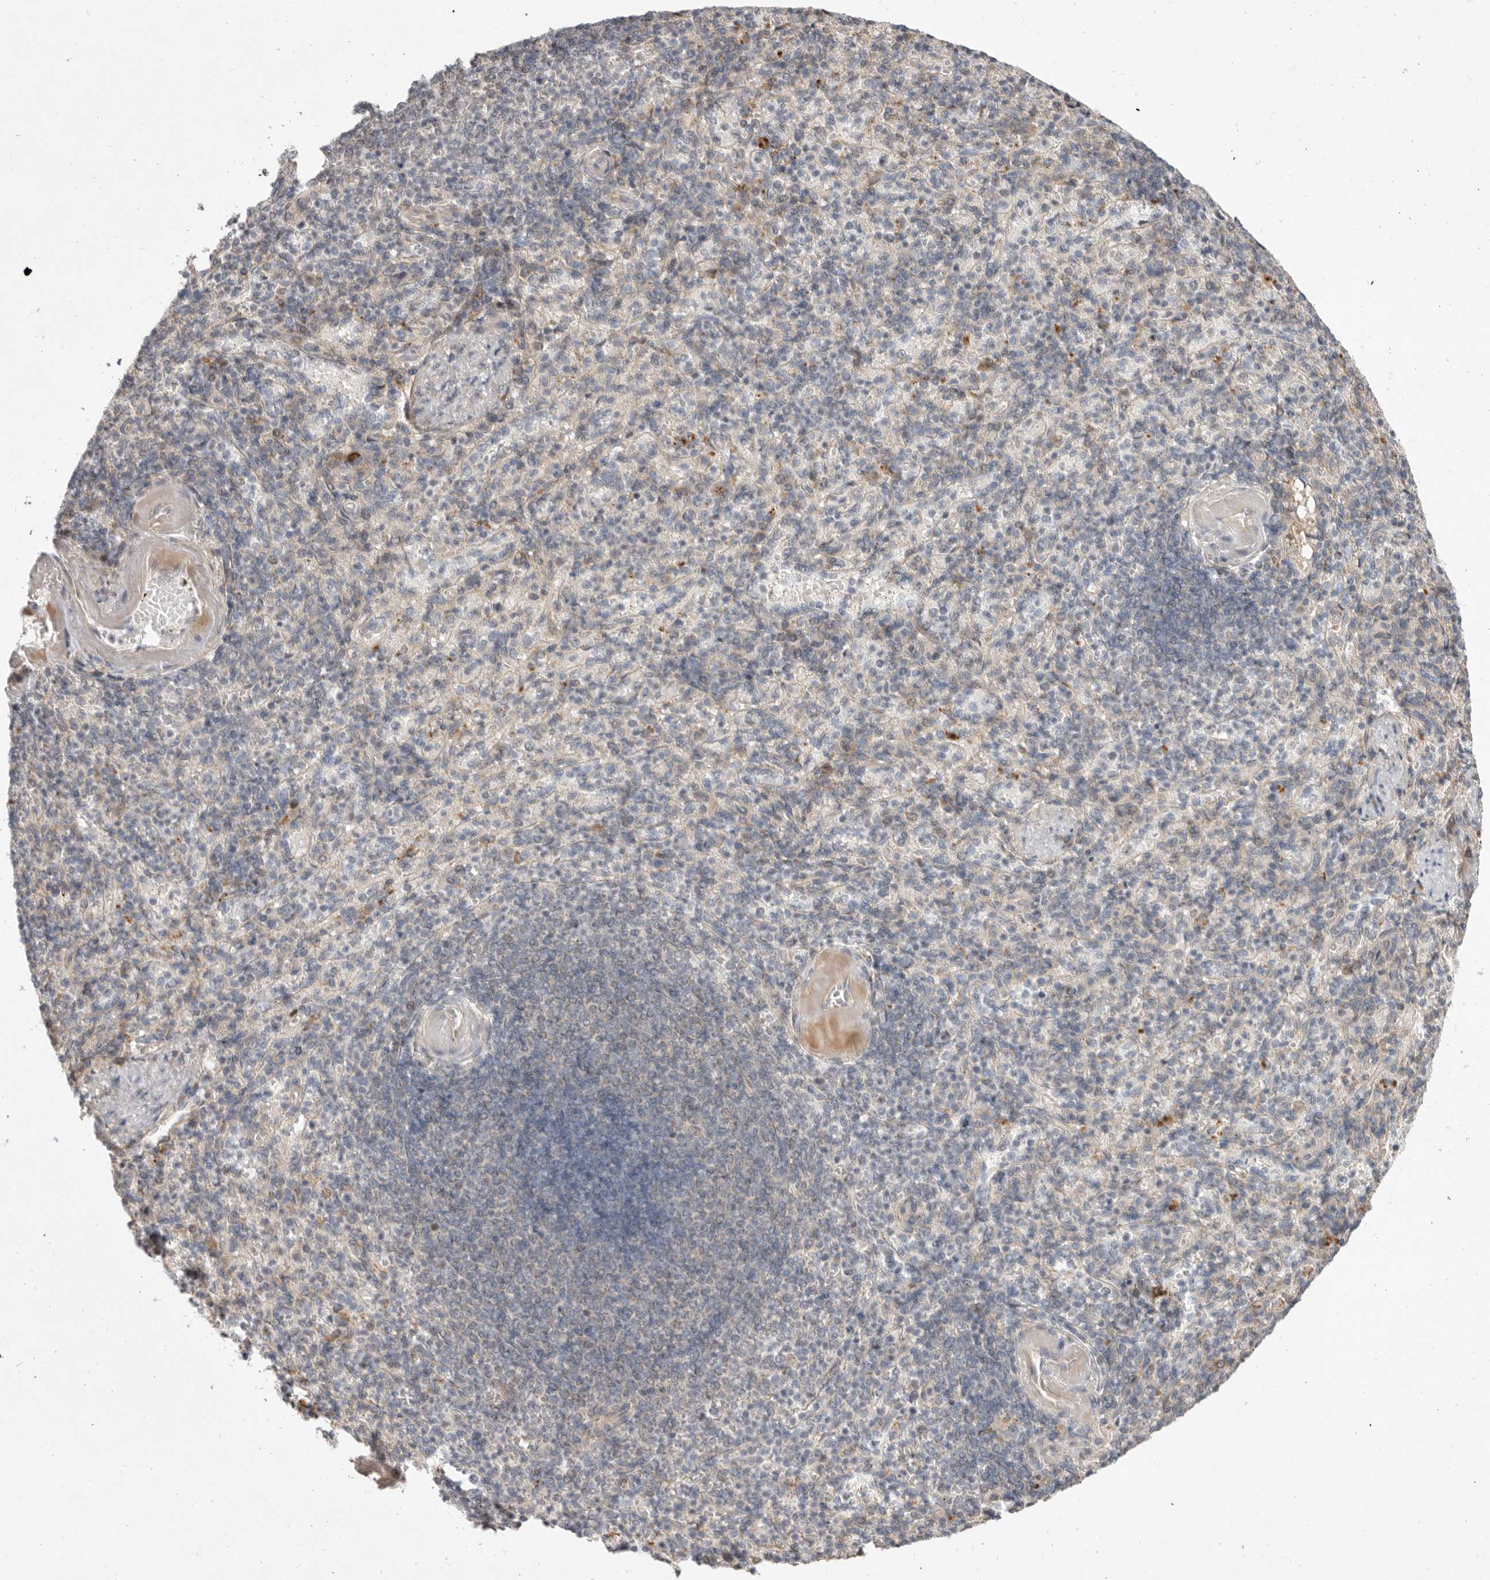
{"staining": {"intensity": "negative", "quantity": "none", "location": "none"}, "tissue": "spleen", "cell_type": "Cells in red pulp", "image_type": "normal", "snomed": [{"axis": "morphology", "description": "Normal tissue, NOS"}, {"axis": "topography", "description": "Spleen"}], "caption": "Benign spleen was stained to show a protein in brown. There is no significant staining in cells in red pulp. The staining is performed using DAB brown chromogen with nuclei counter-stained in using hematoxylin.", "gene": "DPH7", "patient": {"sex": "female", "age": 74}}